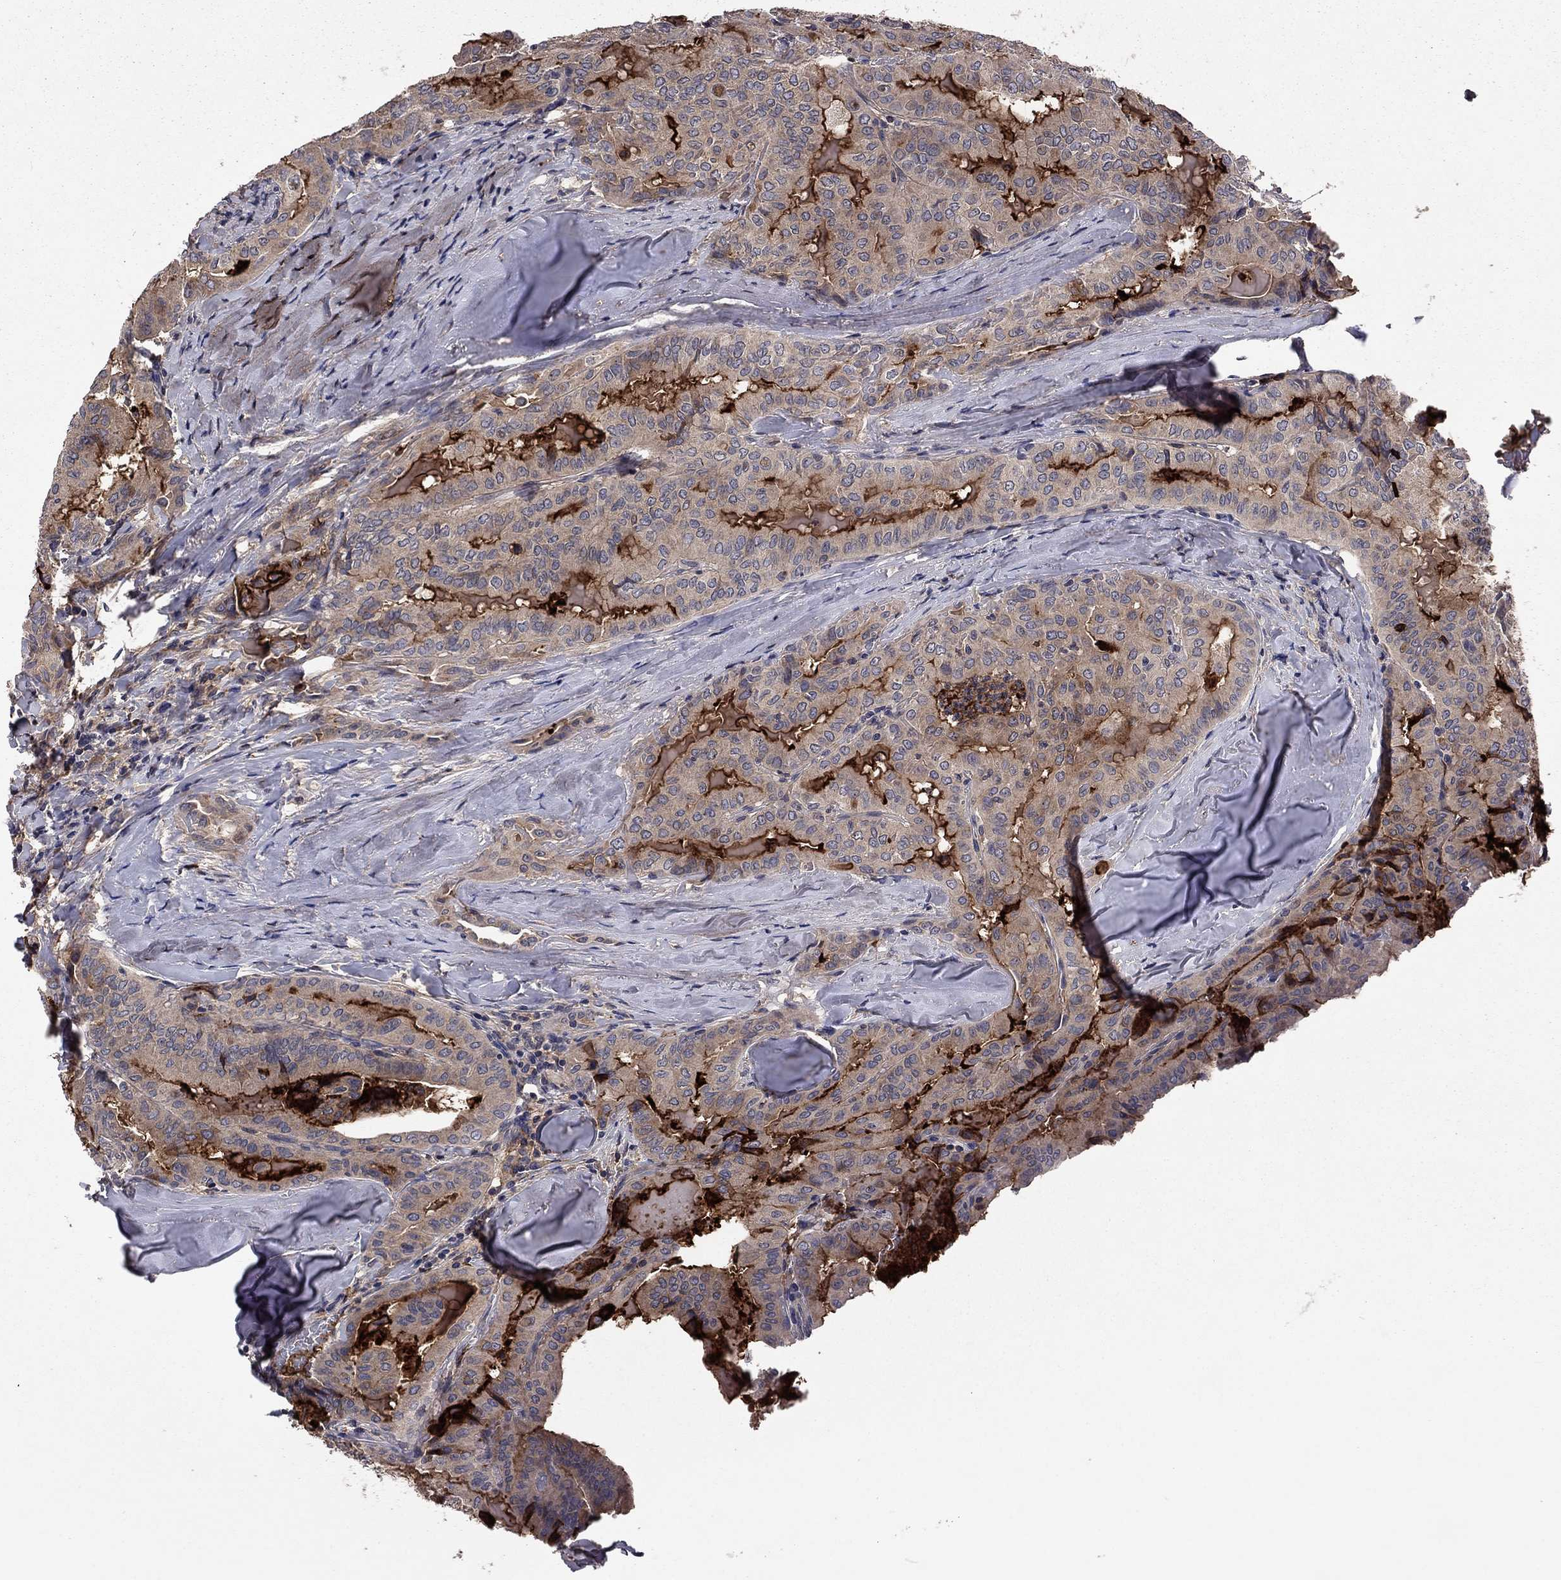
{"staining": {"intensity": "weak", "quantity": ">75%", "location": "cytoplasmic/membranous"}, "tissue": "thyroid cancer", "cell_type": "Tumor cells", "image_type": "cancer", "snomed": [{"axis": "morphology", "description": "Papillary adenocarcinoma, NOS"}, {"axis": "topography", "description": "Thyroid gland"}], "caption": "A histopathology image of human thyroid cancer stained for a protein displays weak cytoplasmic/membranous brown staining in tumor cells.", "gene": "PROS1", "patient": {"sex": "female", "age": 68}}